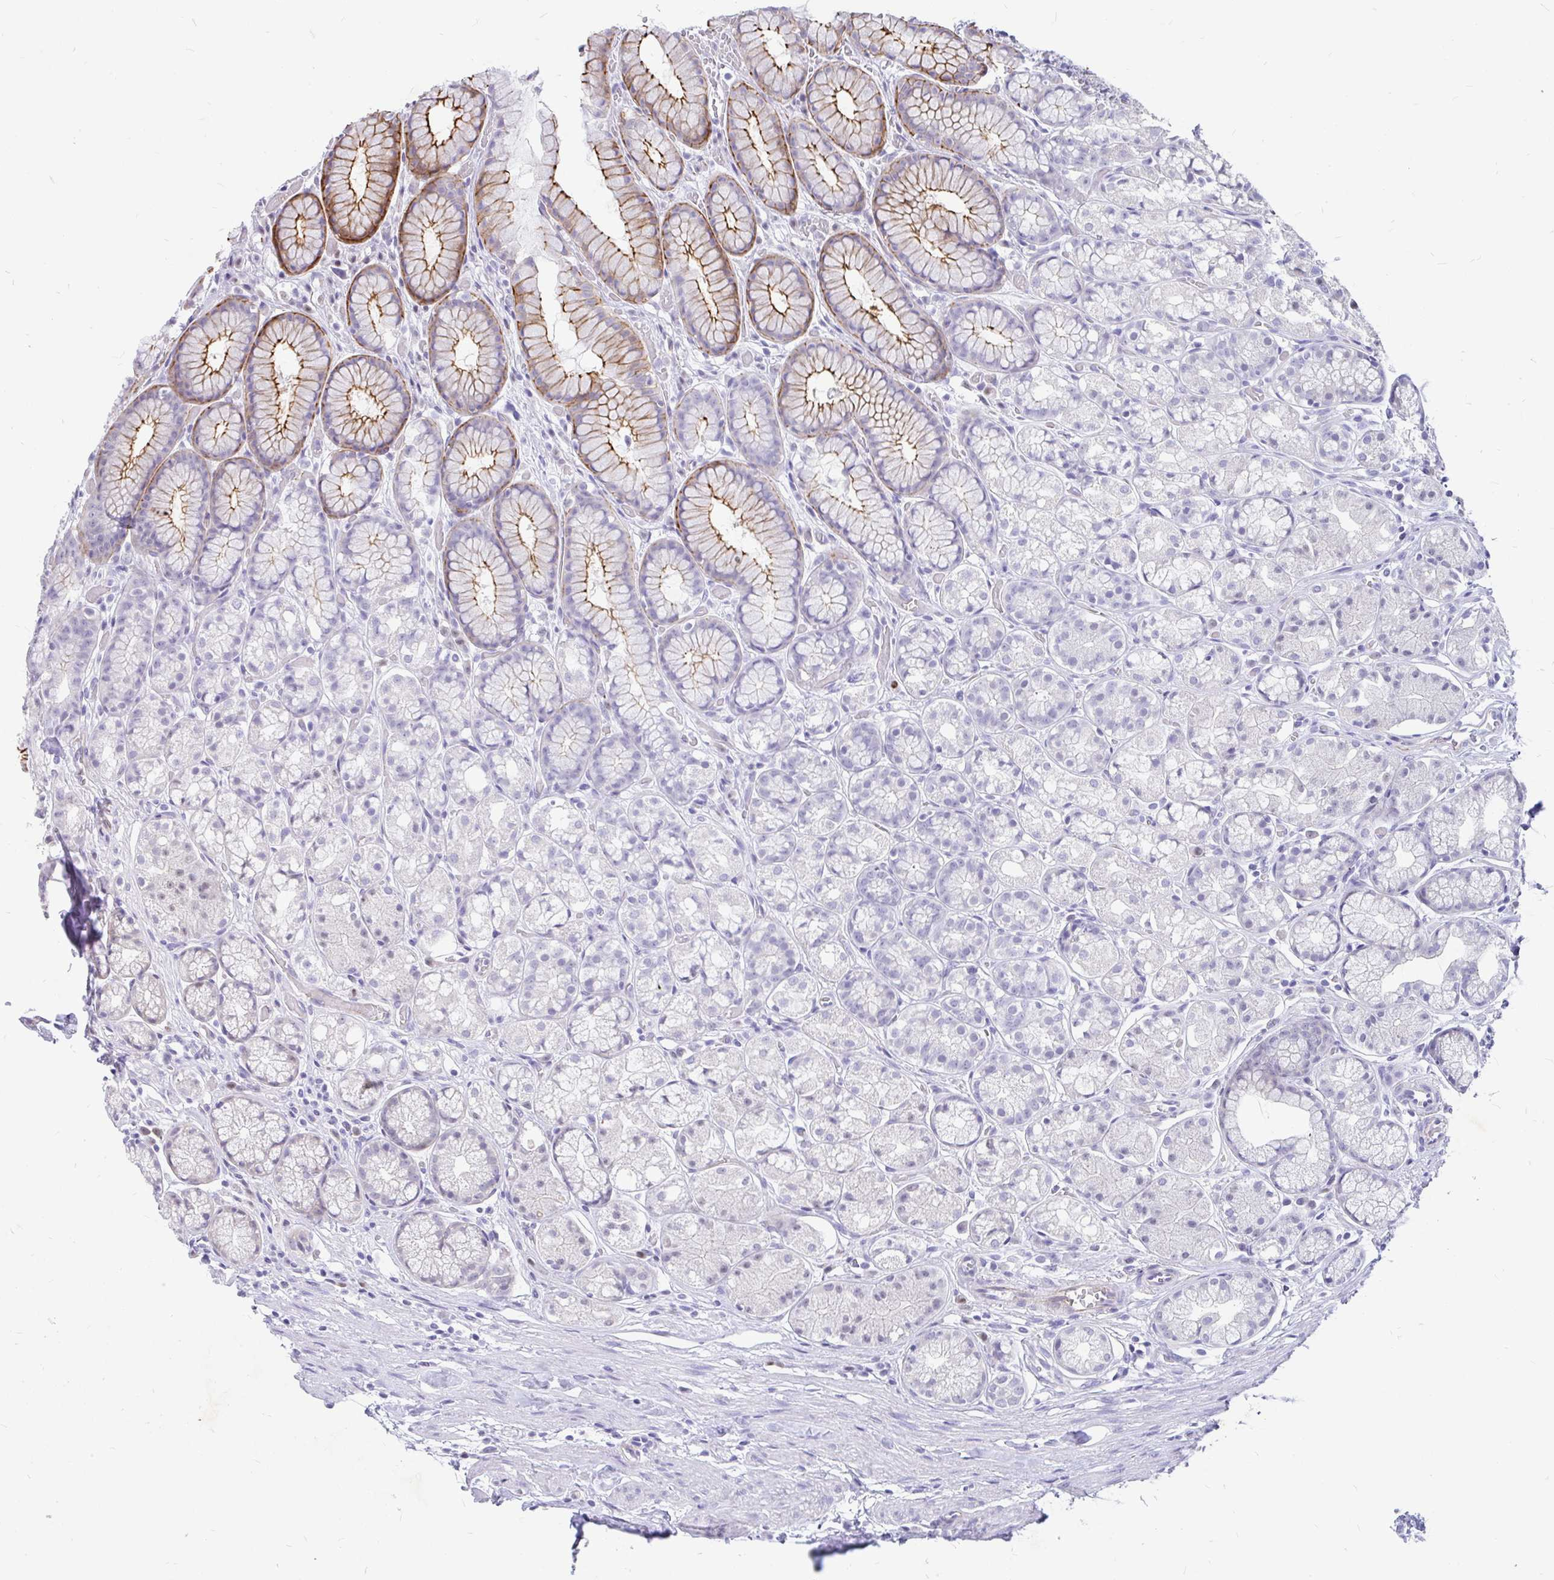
{"staining": {"intensity": "moderate", "quantity": "<25%", "location": "cytoplasmic/membranous"}, "tissue": "stomach", "cell_type": "Glandular cells", "image_type": "normal", "snomed": [{"axis": "morphology", "description": "Normal tissue, NOS"}, {"axis": "topography", "description": "Smooth muscle"}, {"axis": "topography", "description": "Stomach"}], "caption": "A photomicrograph of human stomach stained for a protein displays moderate cytoplasmic/membranous brown staining in glandular cells. (Stains: DAB (3,3'-diaminobenzidine) in brown, nuclei in blue, Microscopy: brightfield microscopy at high magnification).", "gene": "EML5", "patient": {"sex": "male", "age": 70}}